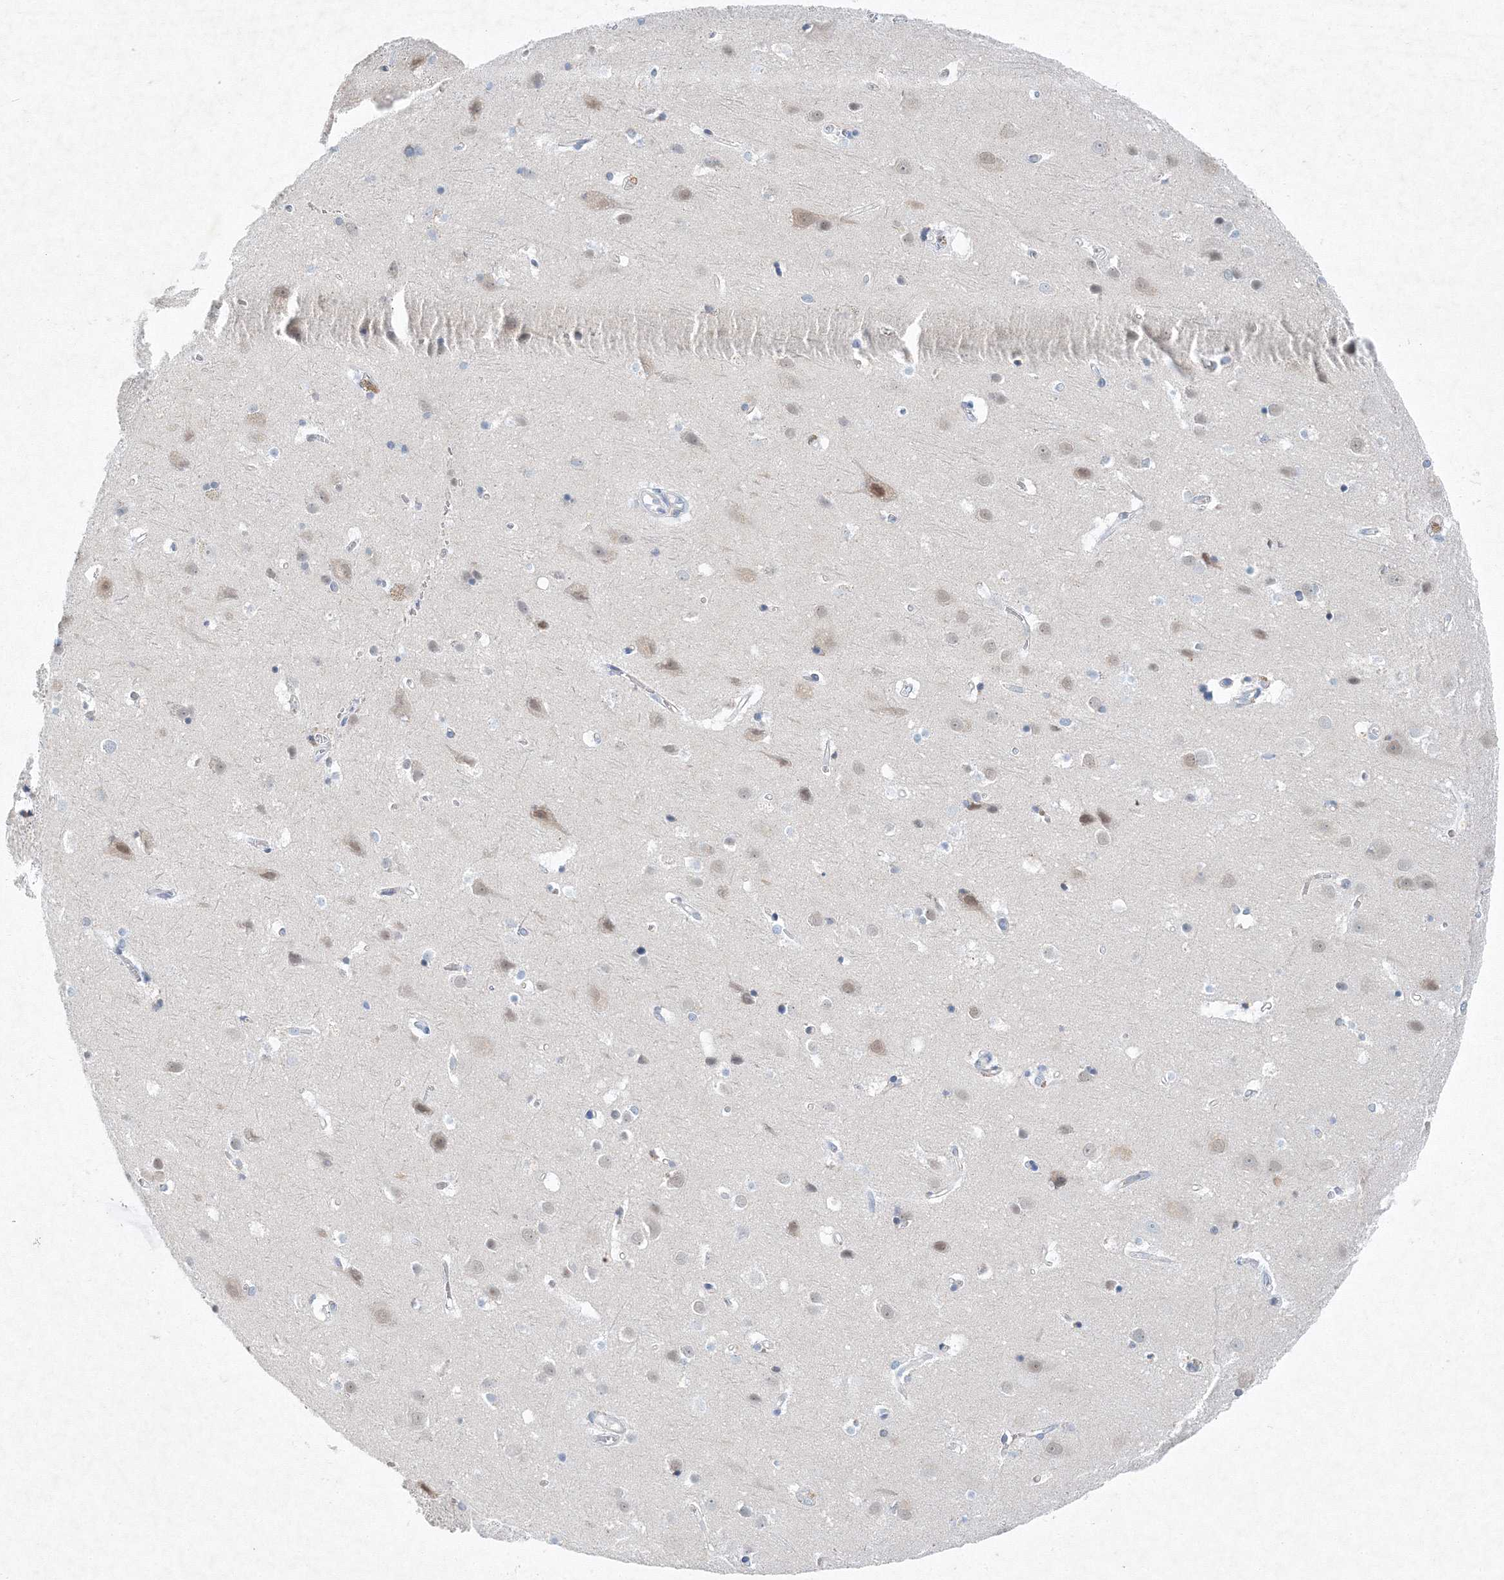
{"staining": {"intensity": "negative", "quantity": "none", "location": "none"}, "tissue": "cerebral cortex", "cell_type": "Endothelial cells", "image_type": "normal", "snomed": [{"axis": "morphology", "description": "Normal tissue, NOS"}, {"axis": "topography", "description": "Cerebral cortex"}], "caption": "High magnification brightfield microscopy of unremarkable cerebral cortex stained with DAB (3,3'-diaminobenzidine) (brown) and counterstained with hematoxylin (blue): endothelial cells show no significant staining.", "gene": "SH3BP5", "patient": {"sex": "male", "age": 54}}